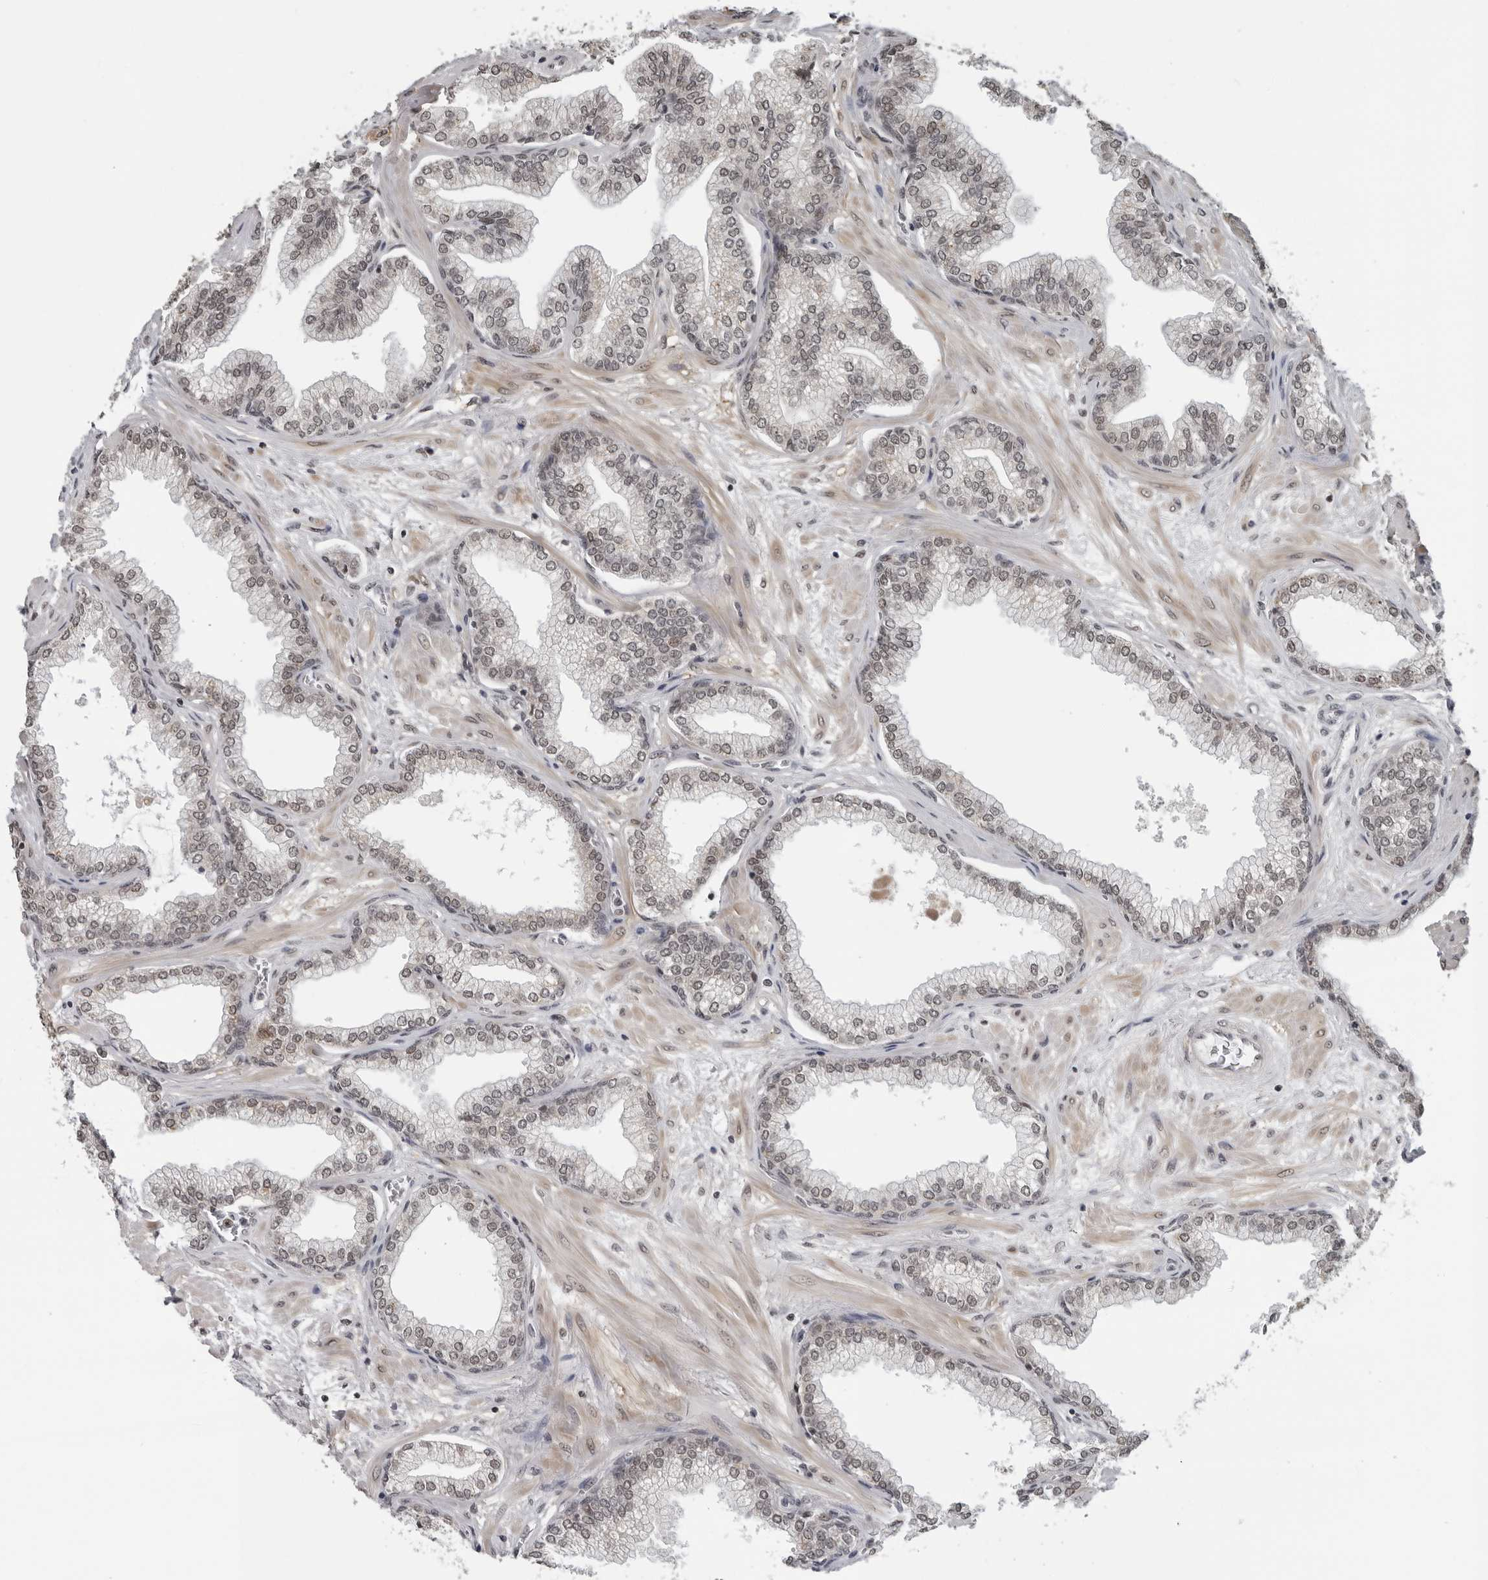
{"staining": {"intensity": "moderate", "quantity": "25%-75%", "location": "nuclear"}, "tissue": "prostate", "cell_type": "Glandular cells", "image_type": "normal", "snomed": [{"axis": "morphology", "description": "Normal tissue, NOS"}, {"axis": "morphology", "description": "Urothelial carcinoma, Low grade"}, {"axis": "topography", "description": "Urinary bladder"}, {"axis": "topography", "description": "Prostate"}], "caption": "DAB (3,3'-diaminobenzidine) immunohistochemical staining of unremarkable prostate demonstrates moderate nuclear protein expression in approximately 25%-75% of glandular cells. The protein of interest is shown in brown color, while the nuclei are stained blue.", "gene": "MAF", "patient": {"sex": "male", "age": 60}}